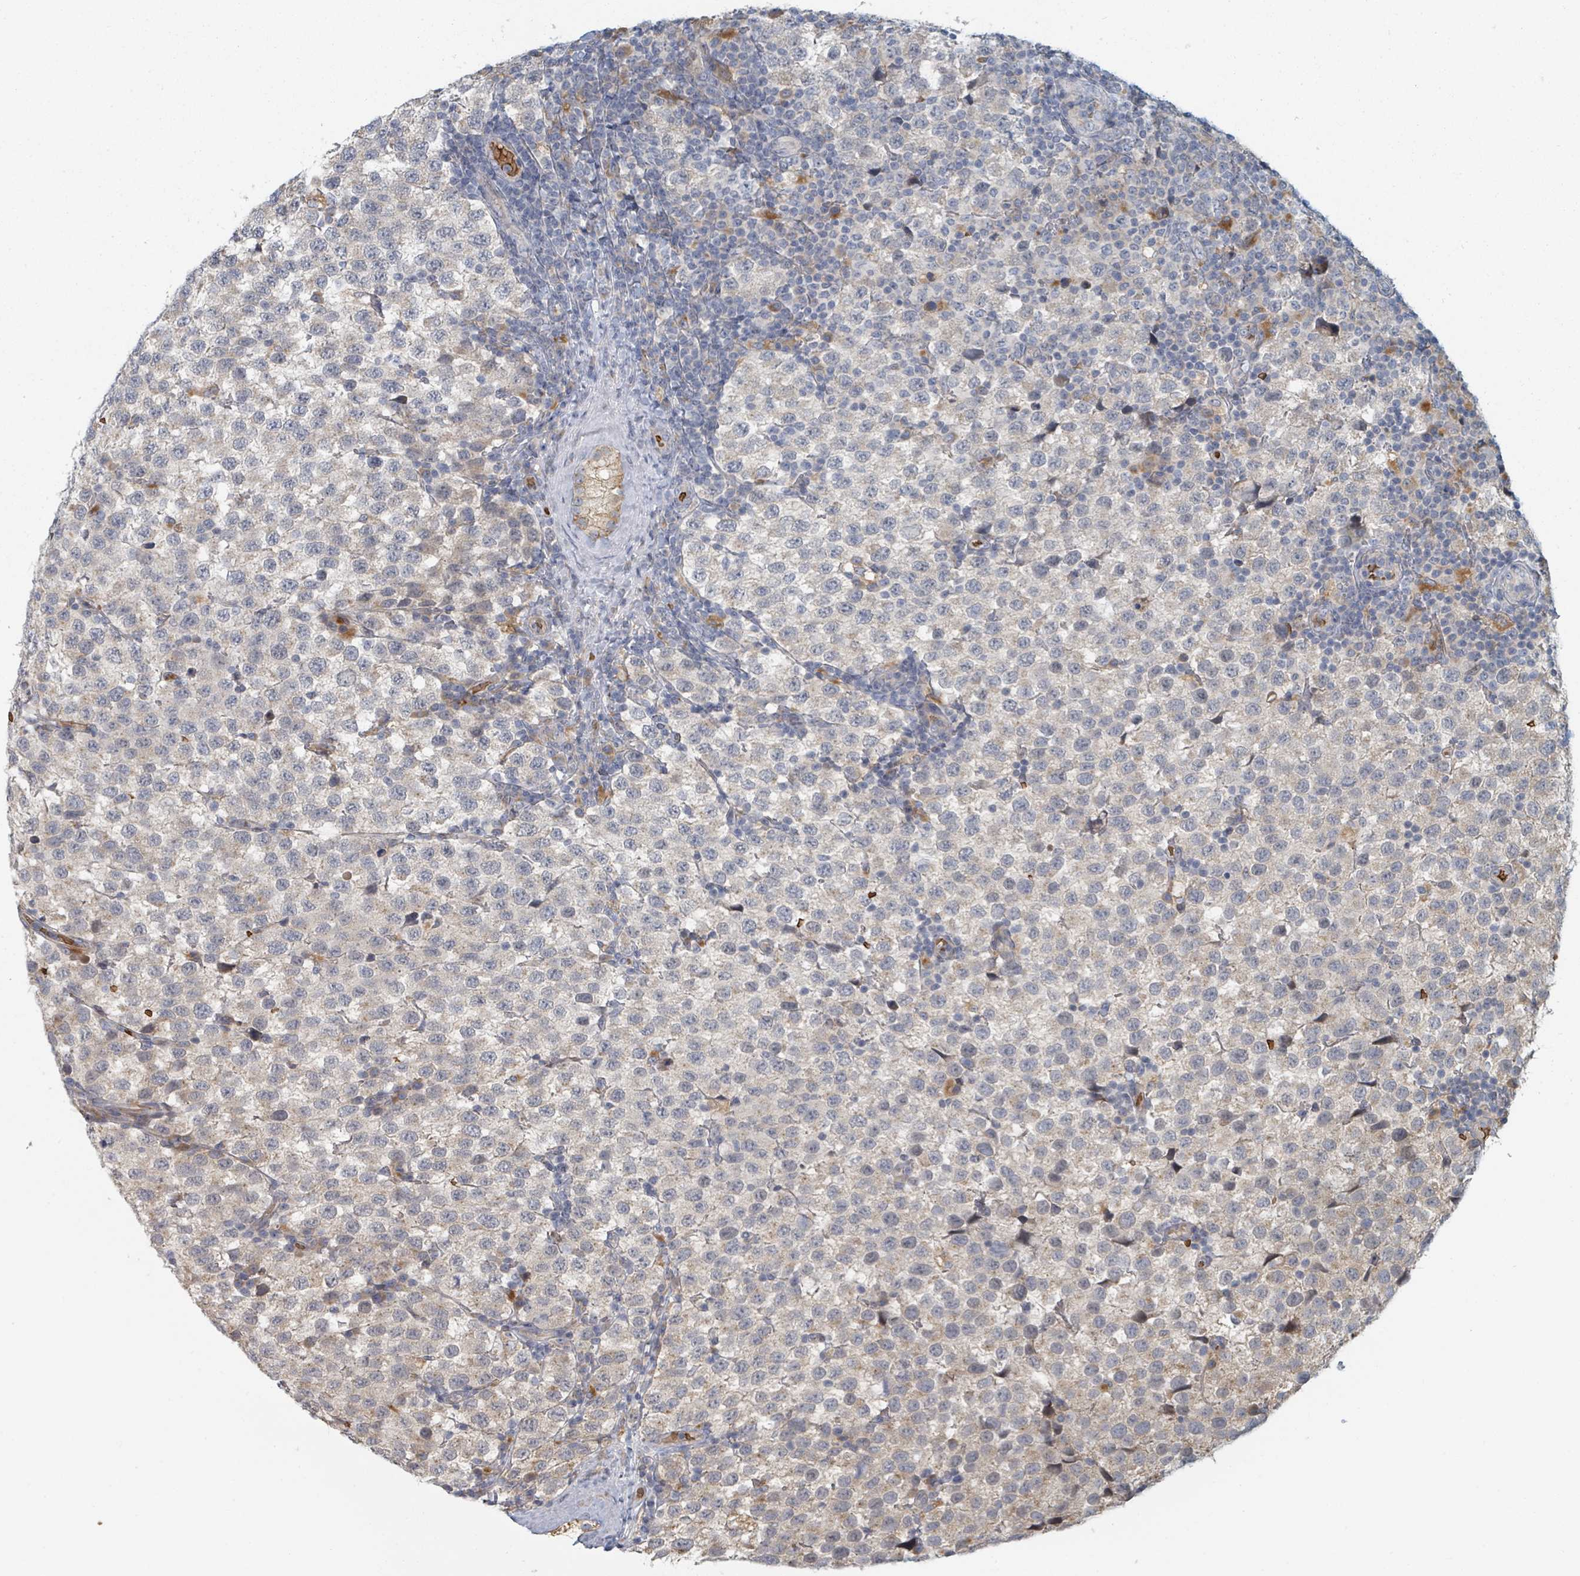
{"staining": {"intensity": "negative", "quantity": "none", "location": "none"}, "tissue": "testis cancer", "cell_type": "Tumor cells", "image_type": "cancer", "snomed": [{"axis": "morphology", "description": "Seminoma, NOS"}, {"axis": "topography", "description": "Testis"}], "caption": "DAB (3,3'-diaminobenzidine) immunohistochemical staining of human seminoma (testis) exhibits no significant positivity in tumor cells.", "gene": "TRPC4AP", "patient": {"sex": "male", "age": 34}}